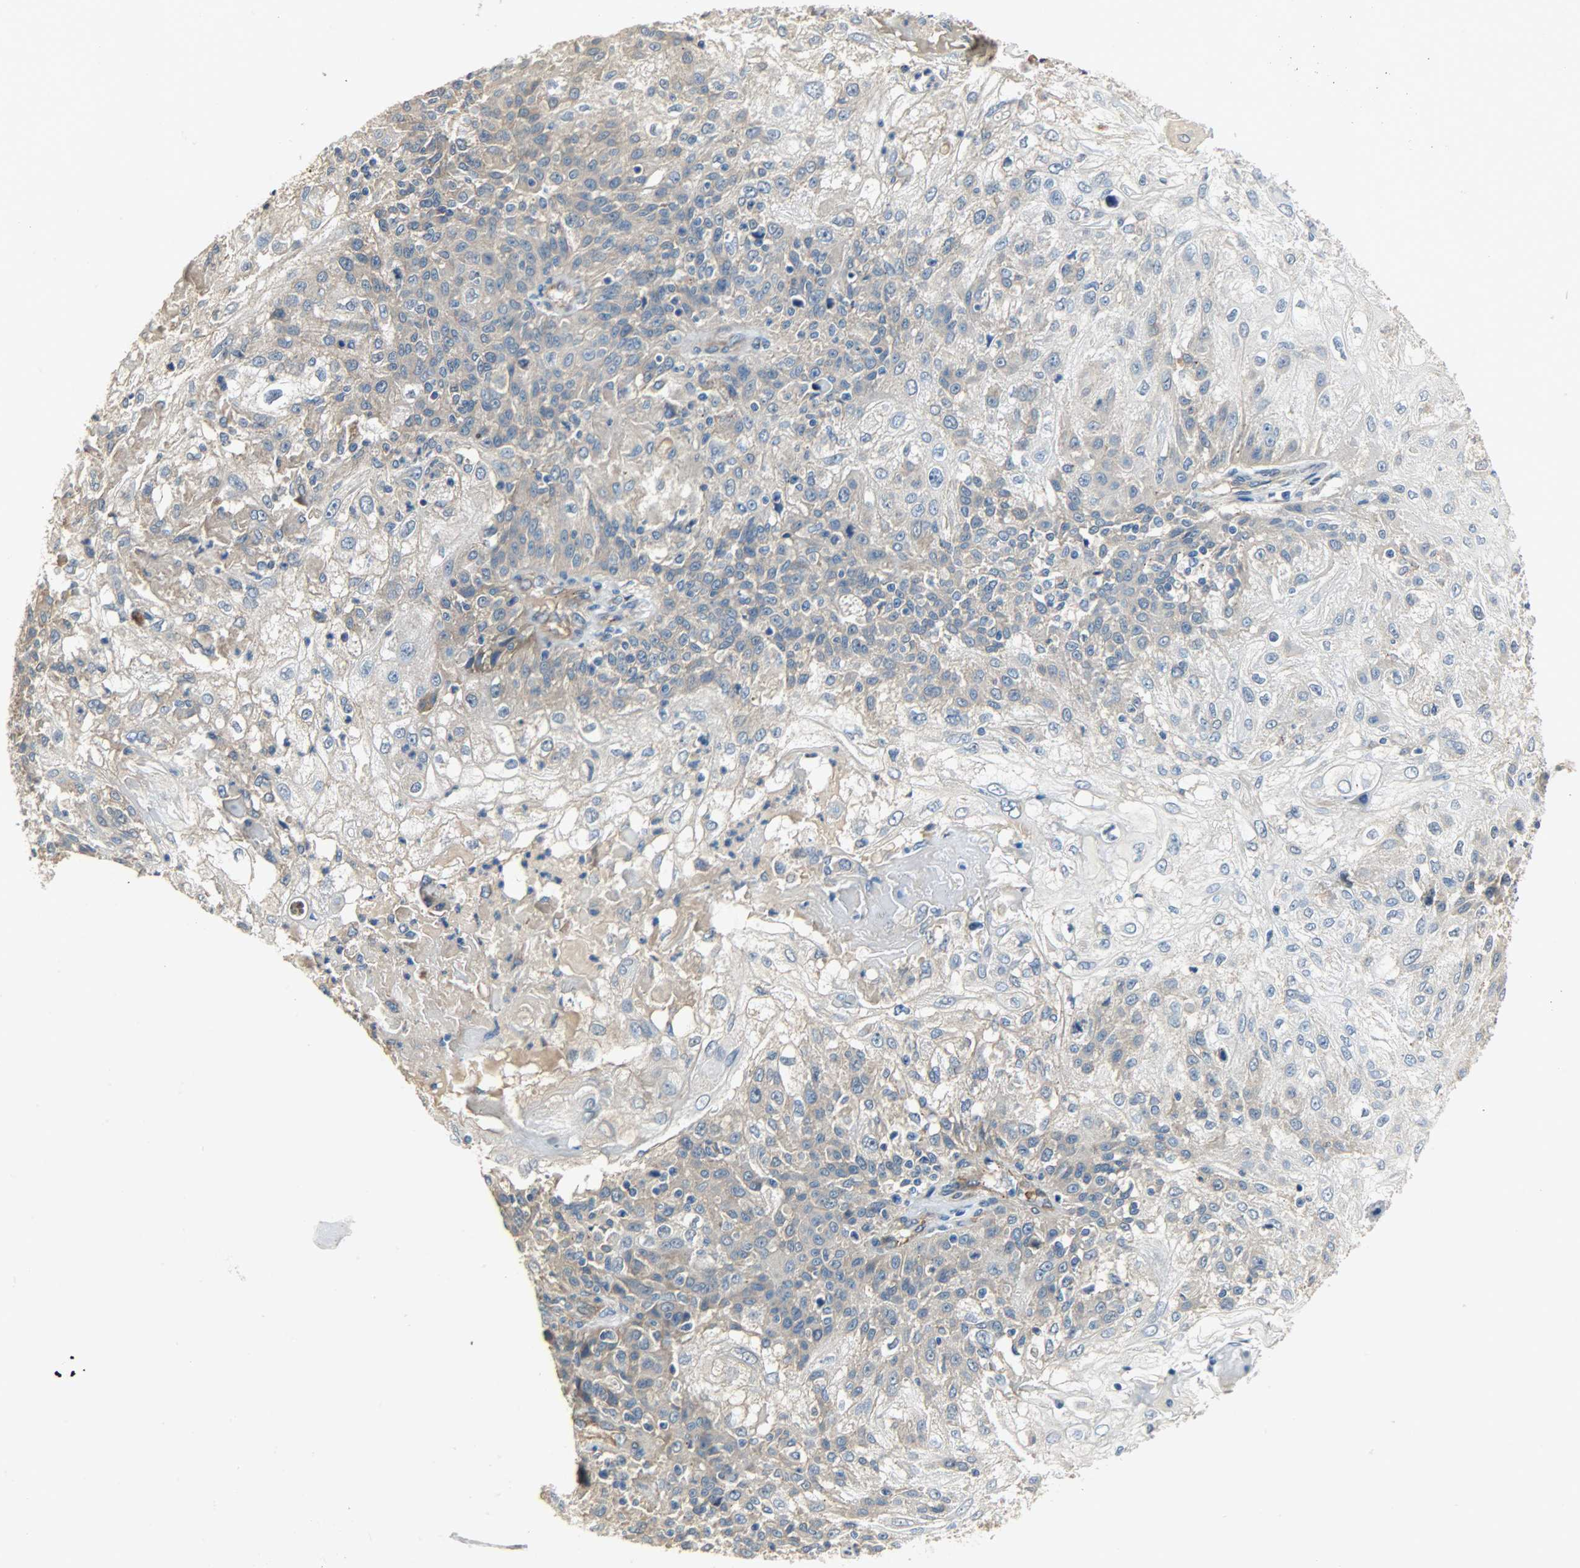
{"staining": {"intensity": "weak", "quantity": ">75%", "location": "cytoplasmic/membranous"}, "tissue": "skin cancer", "cell_type": "Tumor cells", "image_type": "cancer", "snomed": [{"axis": "morphology", "description": "Normal tissue, NOS"}, {"axis": "morphology", "description": "Squamous cell carcinoma, NOS"}, {"axis": "topography", "description": "Skin"}], "caption": "IHC micrograph of neoplastic tissue: skin squamous cell carcinoma stained using IHC displays low levels of weak protein expression localized specifically in the cytoplasmic/membranous of tumor cells, appearing as a cytoplasmic/membranous brown color.", "gene": "KIAA1217", "patient": {"sex": "female", "age": 83}}